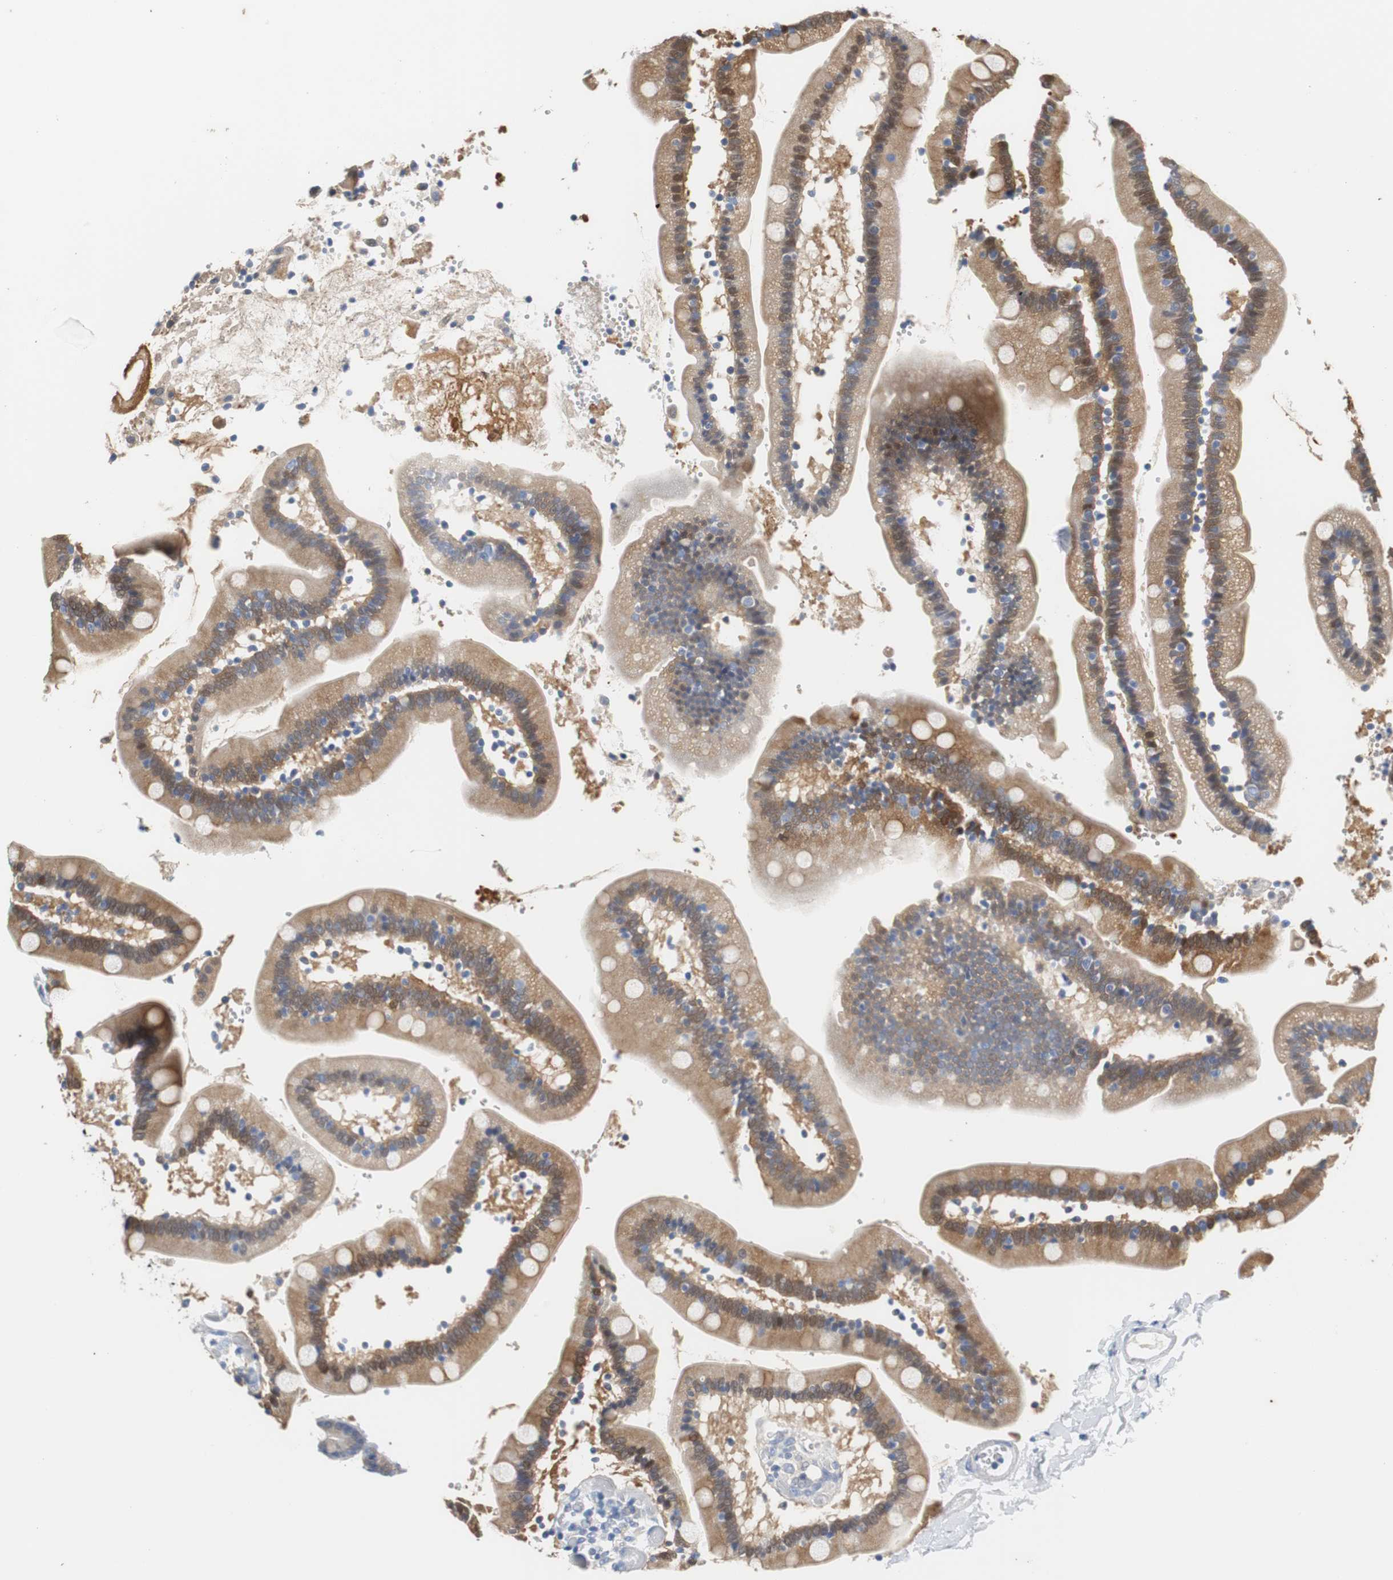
{"staining": {"intensity": "moderate", "quantity": ">75%", "location": "cytoplasmic/membranous"}, "tissue": "duodenum", "cell_type": "Glandular cells", "image_type": "normal", "snomed": [{"axis": "morphology", "description": "Normal tissue, NOS"}, {"axis": "topography", "description": "Duodenum"}], "caption": "High-magnification brightfield microscopy of normal duodenum stained with DAB (brown) and counterstained with hematoxylin (blue). glandular cells exhibit moderate cytoplasmic/membranous positivity is present in approximately>75% of cells.", "gene": "PCK1", "patient": {"sex": "male", "age": 66}}